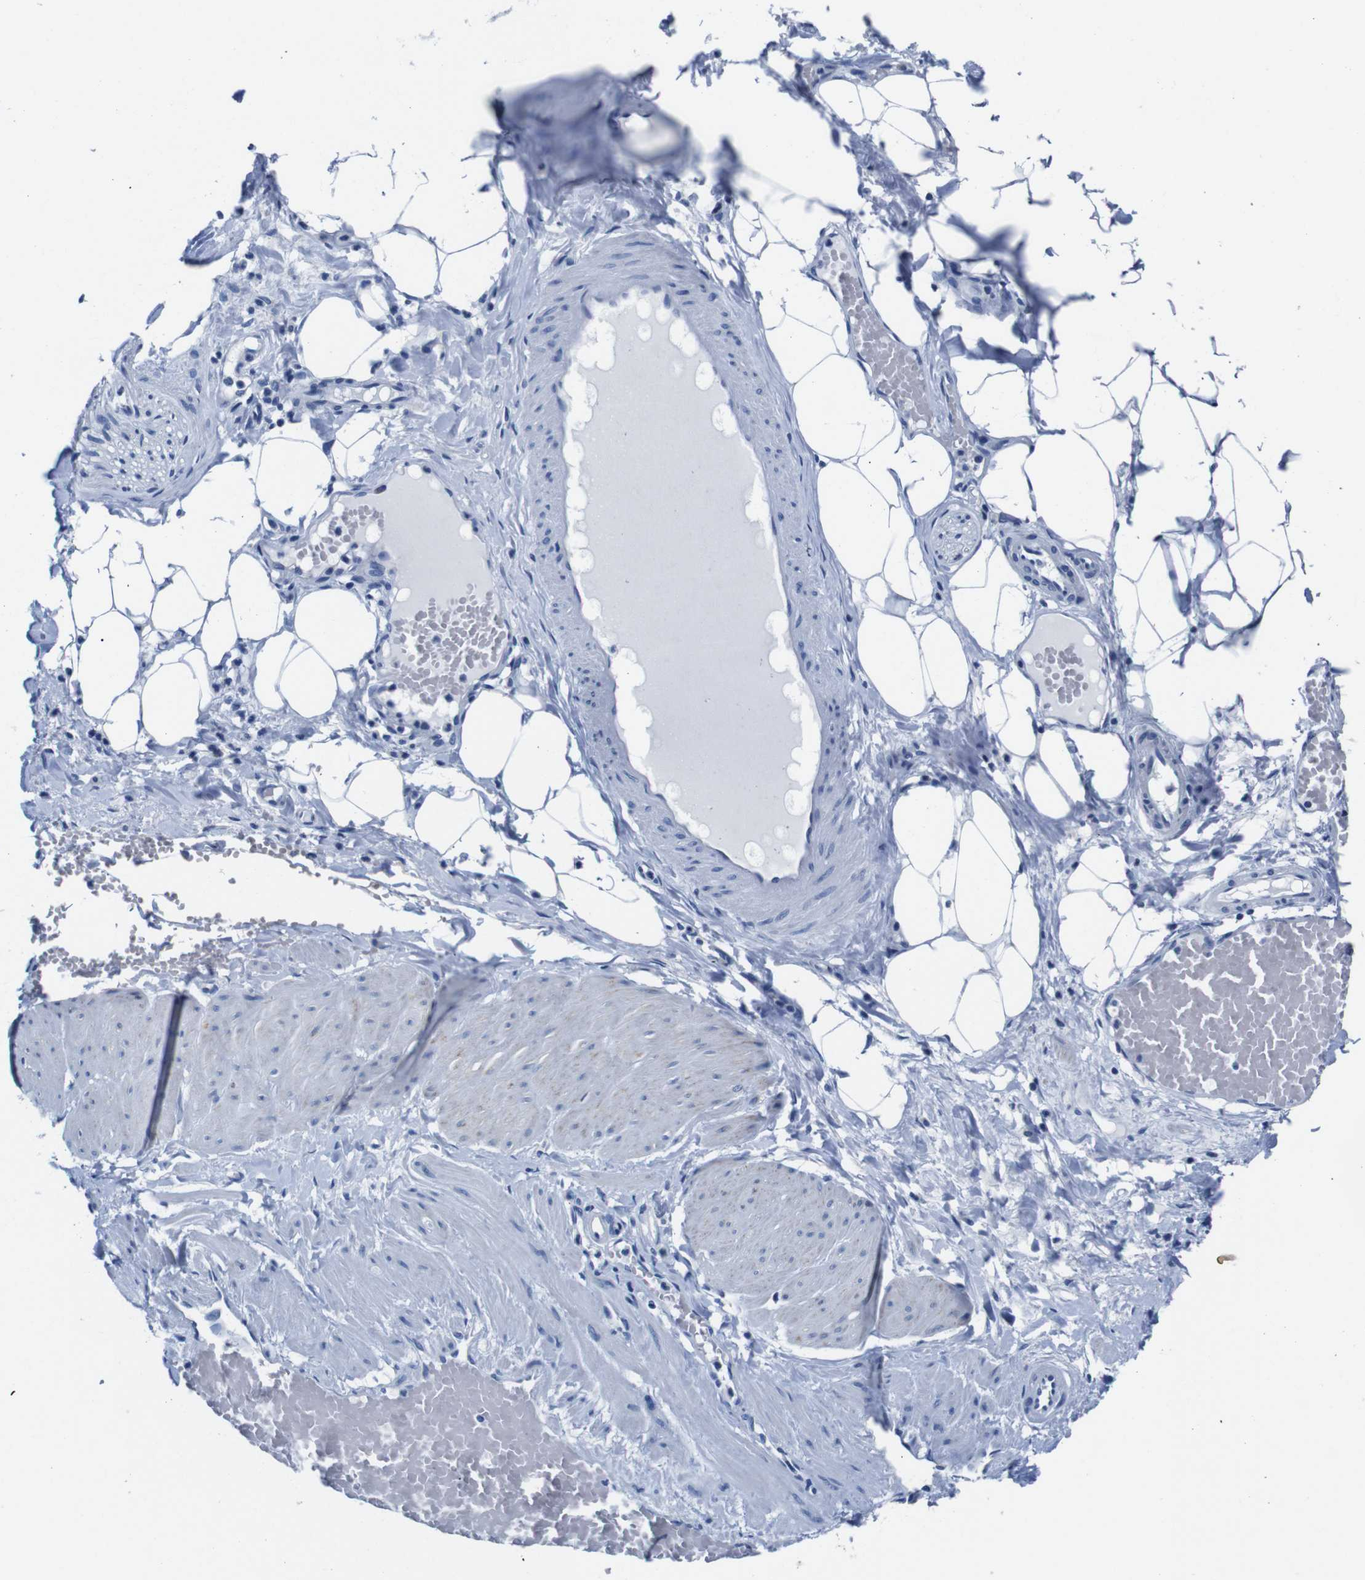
{"staining": {"intensity": "negative", "quantity": "none", "location": "none"}, "tissue": "adipose tissue", "cell_type": "Adipocytes", "image_type": "normal", "snomed": [{"axis": "morphology", "description": "Normal tissue, NOS"}, {"axis": "topography", "description": "Soft tissue"}, {"axis": "topography", "description": "Vascular tissue"}], "caption": "This is a image of IHC staining of unremarkable adipose tissue, which shows no staining in adipocytes.", "gene": "SNX19", "patient": {"sex": "female", "age": 35}}